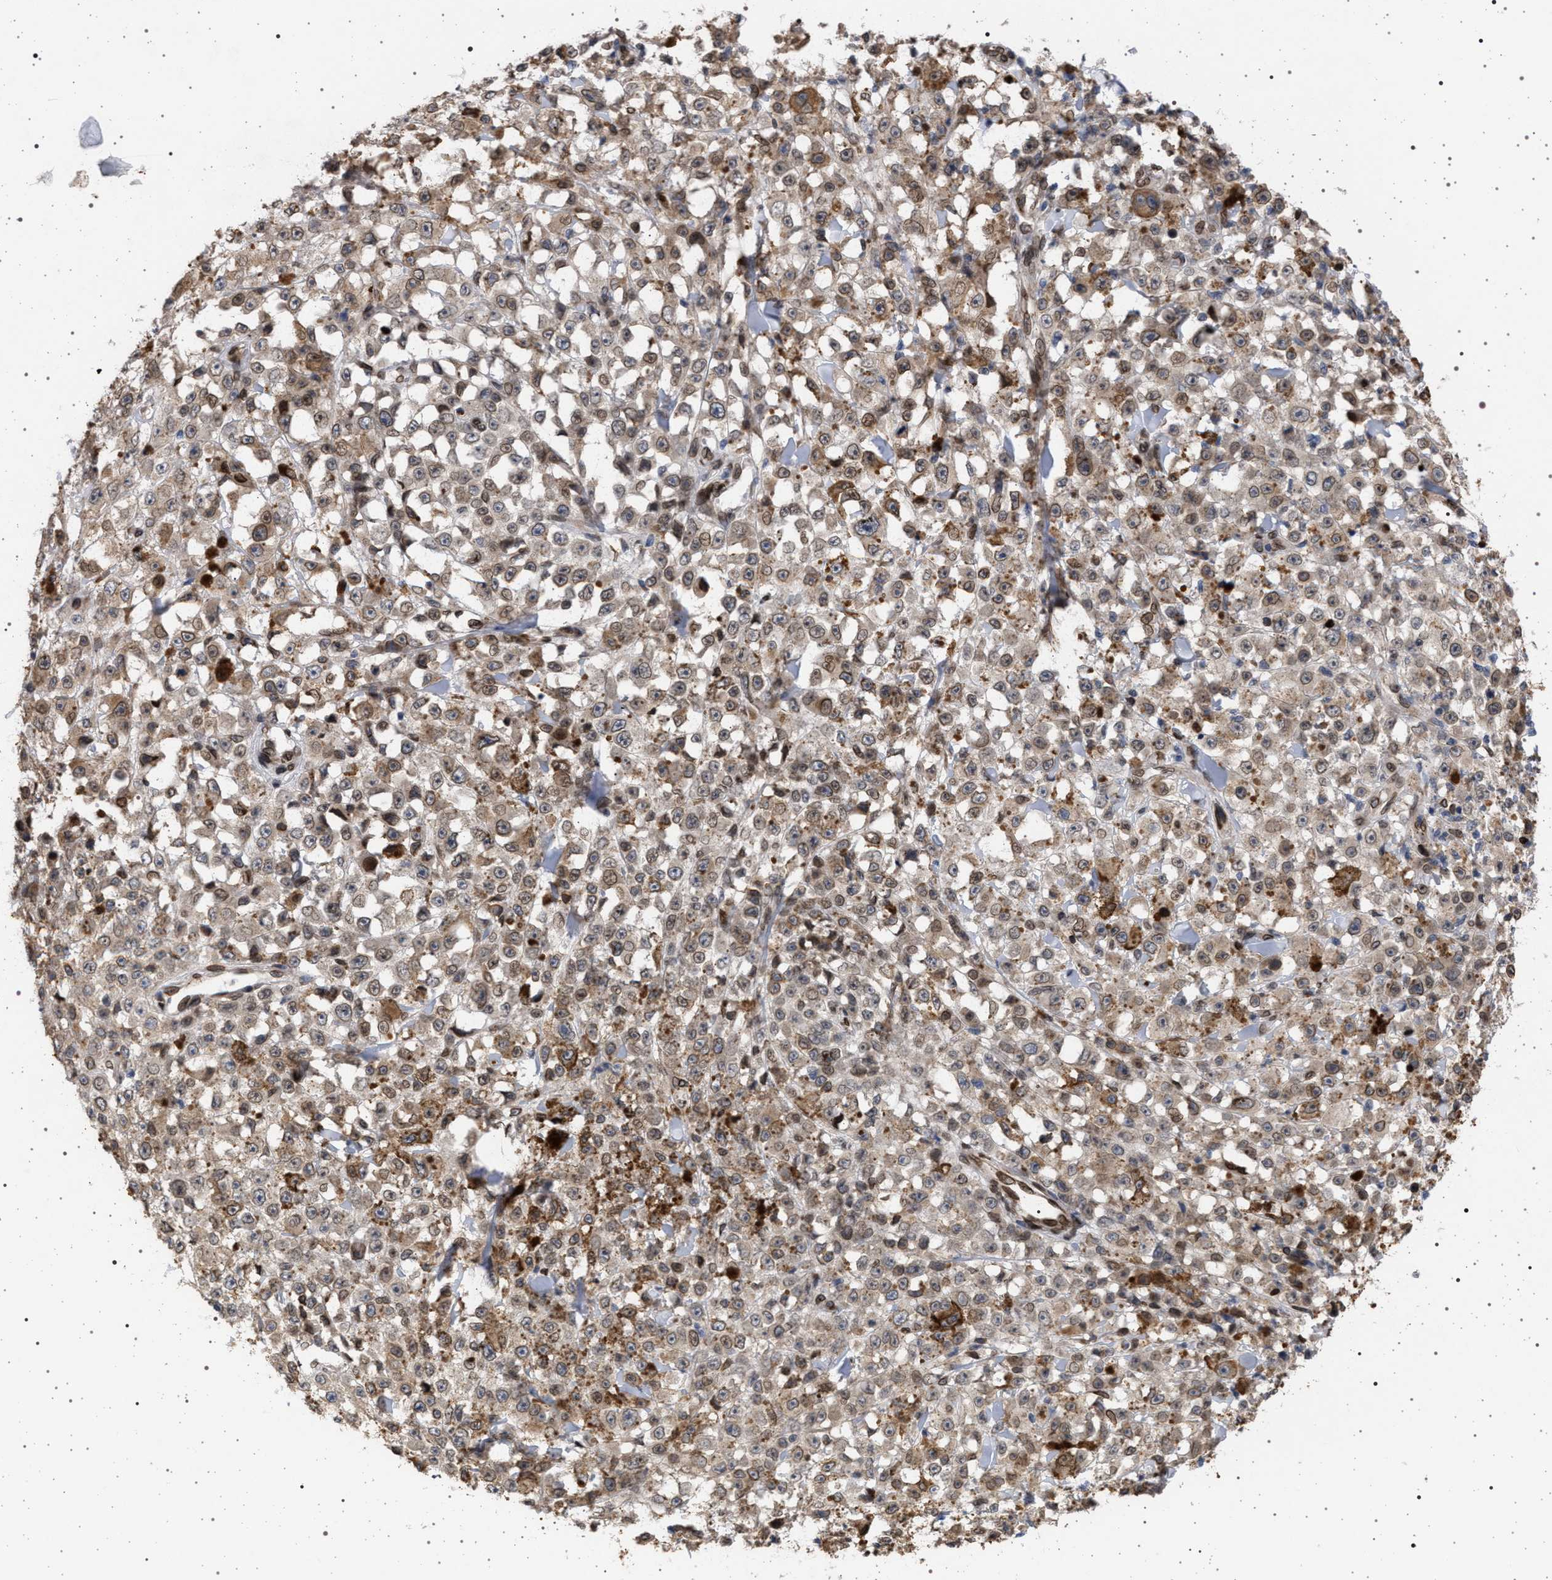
{"staining": {"intensity": "moderate", "quantity": ">75%", "location": "cytoplasmic/membranous,nuclear"}, "tissue": "melanoma", "cell_type": "Tumor cells", "image_type": "cancer", "snomed": [{"axis": "morphology", "description": "Malignant melanoma, NOS"}, {"axis": "topography", "description": "Skin"}], "caption": "A brown stain highlights moderate cytoplasmic/membranous and nuclear expression of a protein in malignant melanoma tumor cells.", "gene": "ING2", "patient": {"sex": "female", "age": 82}}